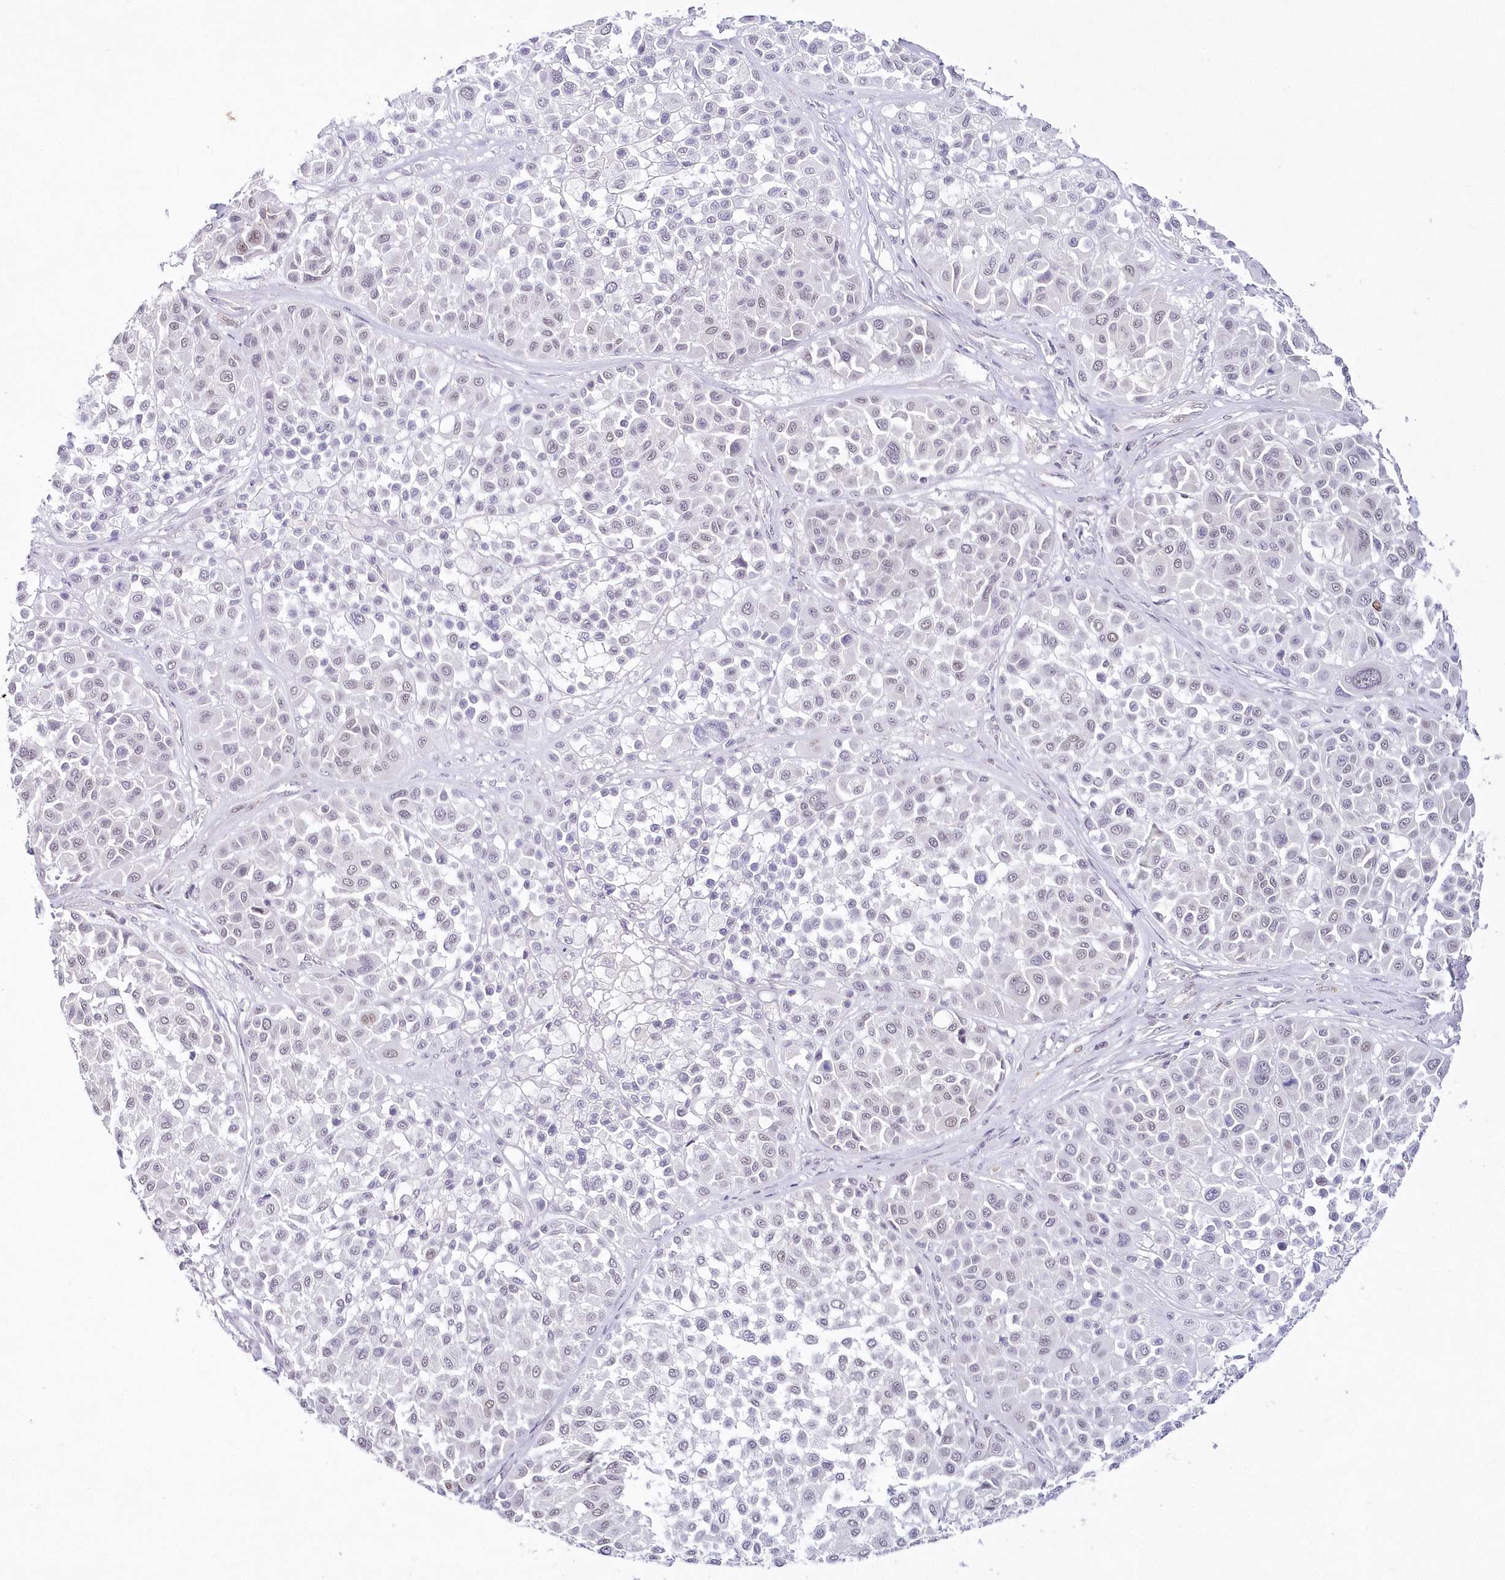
{"staining": {"intensity": "weak", "quantity": "<25%", "location": "nuclear"}, "tissue": "melanoma", "cell_type": "Tumor cells", "image_type": "cancer", "snomed": [{"axis": "morphology", "description": "Malignant melanoma, Metastatic site"}, {"axis": "topography", "description": "Soft tissue"}], "caption": "DAB (3,3'-diaminobenzidine) immunohistochemical staining of human melanoma exhibits no significant positivity in tumor cells. The staining was performed using DAB to visualize the protein expression in brown, while the nuclei were stained in blue with hematoxylin (Magnification: 20x).", "gene": "HYCC2", "patient": {"sex": "male", "age": 41}}